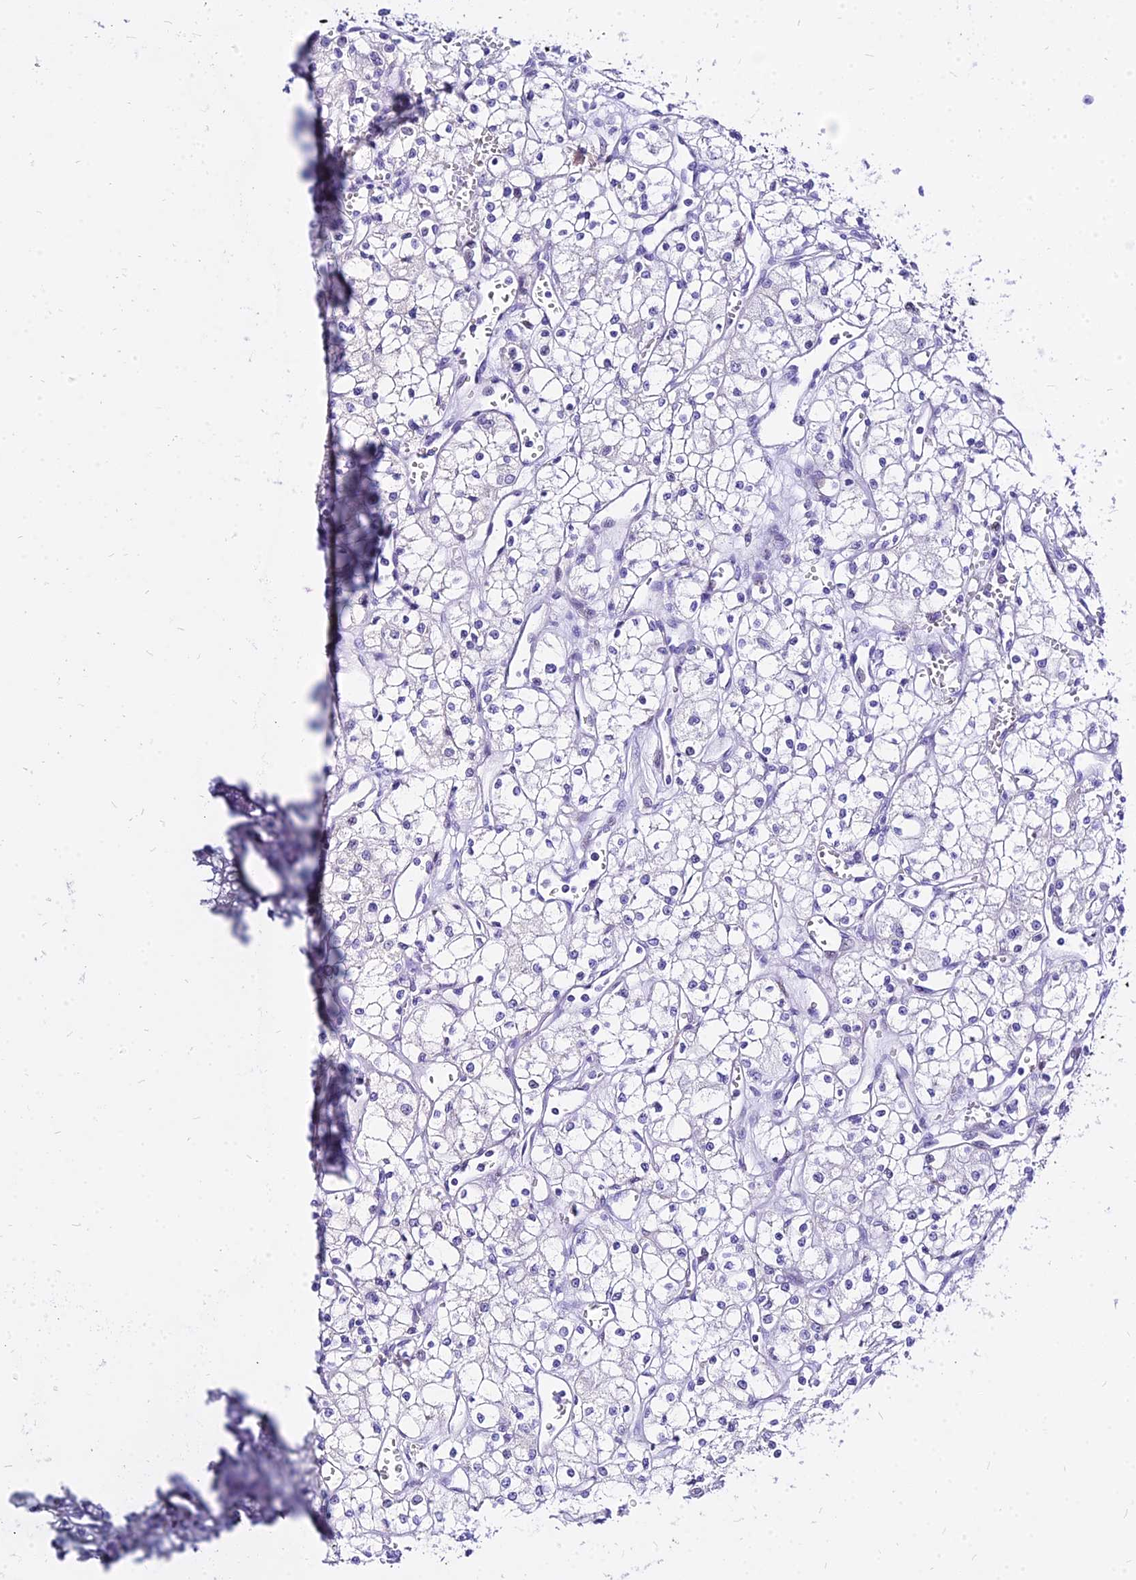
{"staining": {"intensity": "negative", "quantity": "none", "location": "none"}, "tissue": "renal cancer", "cell_type": "Tumor cells", "image_type": "cancer", "snomed": [{"axis": "morphology", "description": "Adenocarcinoma, NOS"}, {"axis": "topography", "description": "Kidney"}], "caption": "Protein analysis of adenocarcinoma (renal) shows no significant expression in tumor cells.", "gene": "CARD18", "patient": {"sex": "male", "age": 59}}